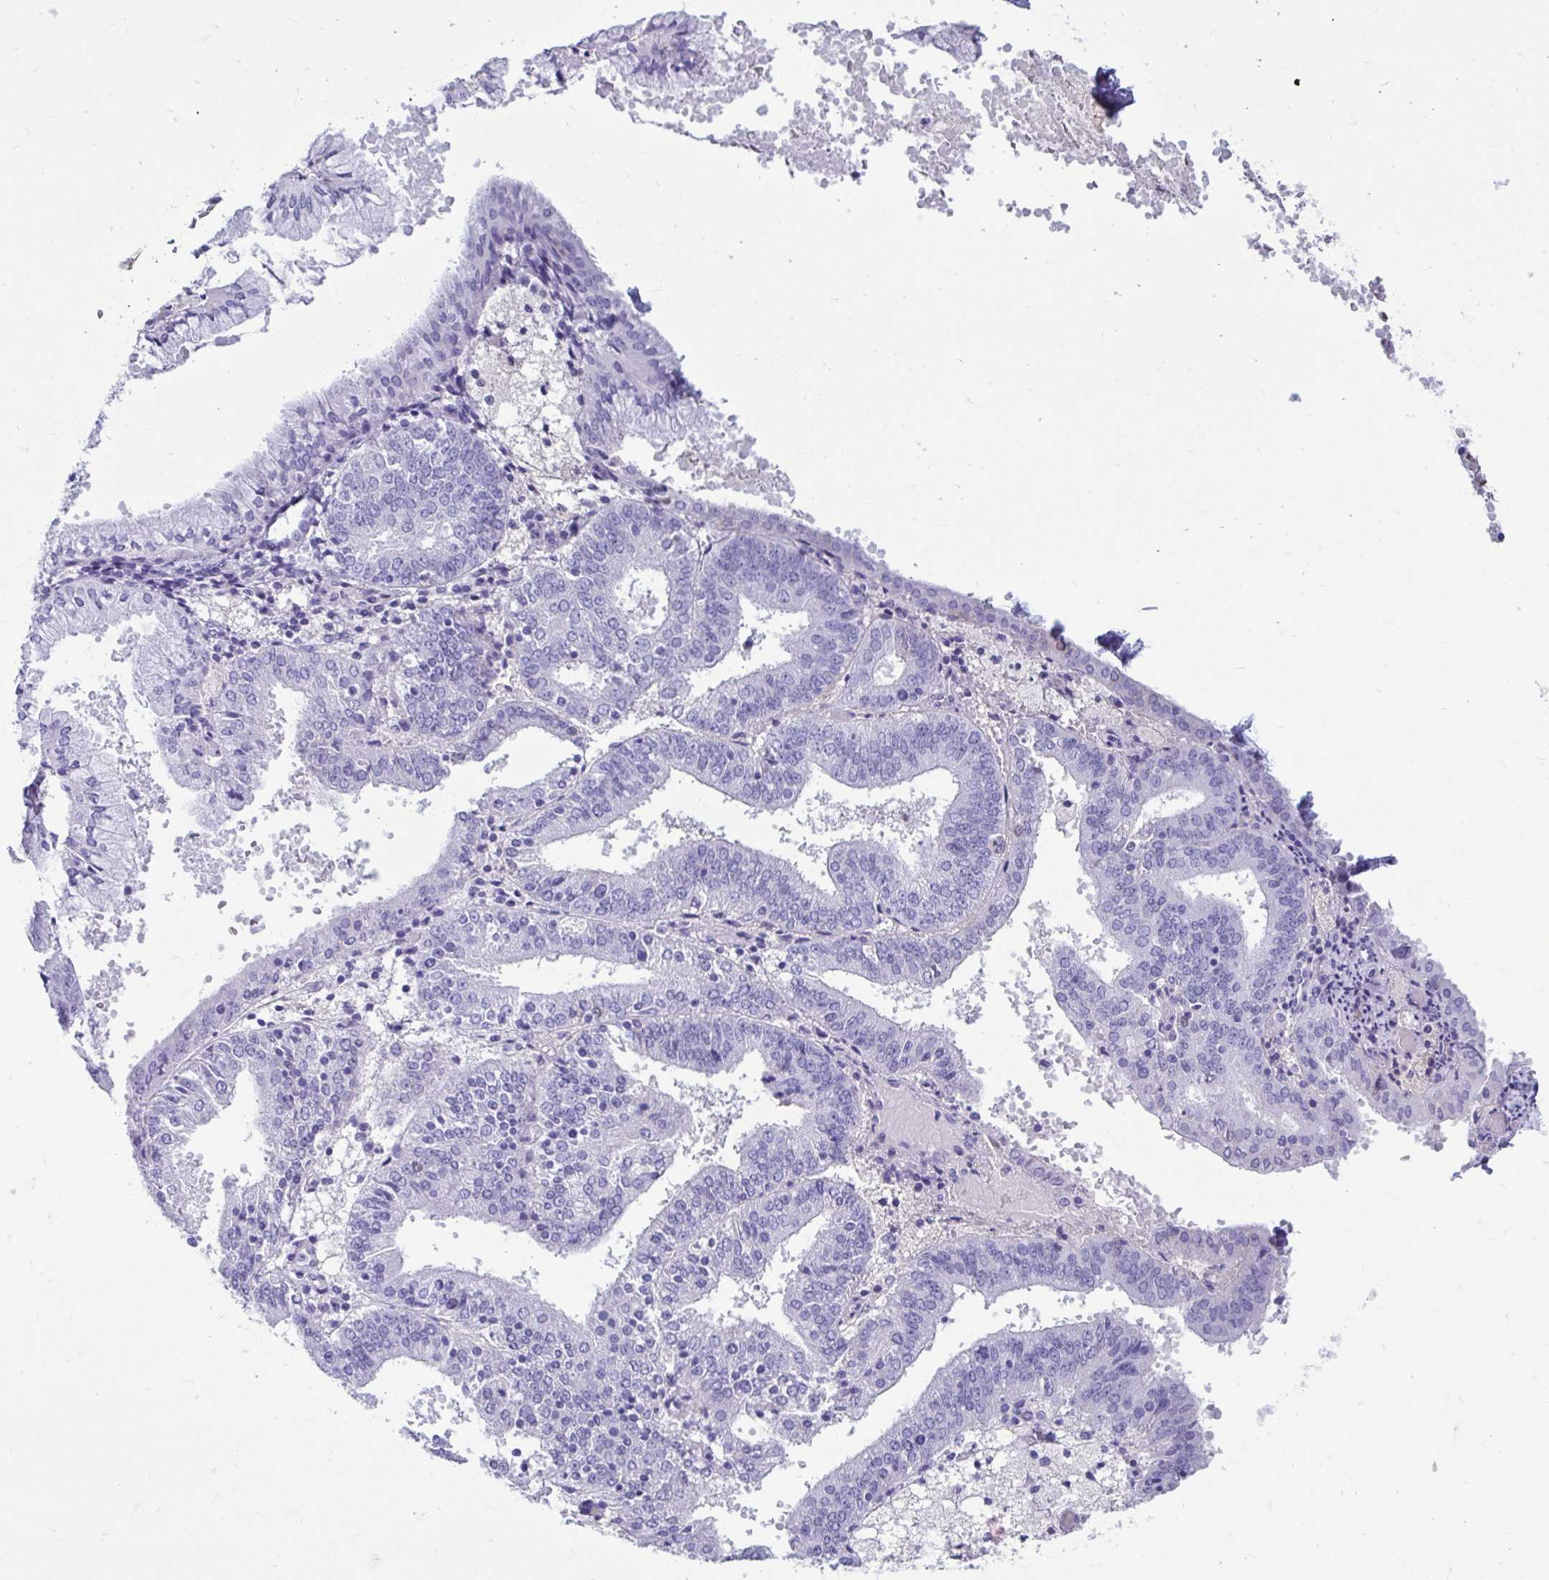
{"staining": {"intensity": "negative", "quantity": "none", "location": "none"}, "tissue": "endometrial cancer", "cell_type": "Tumor cells", "image_type": "cancer", "snomed": [{"axis": "morphology", "description": "Adenocarcinoma, NOS"}, {"axis": "topography", "description": "Endometrium"}], "caption": "An immunohistochemistry (IHC) photomicrograph of endometrial cancer is shown. There is no staining in tumor cells of endometrial cancer.", "gene": "SMIM9", "patient": {"sex": "female", "age": 63}}